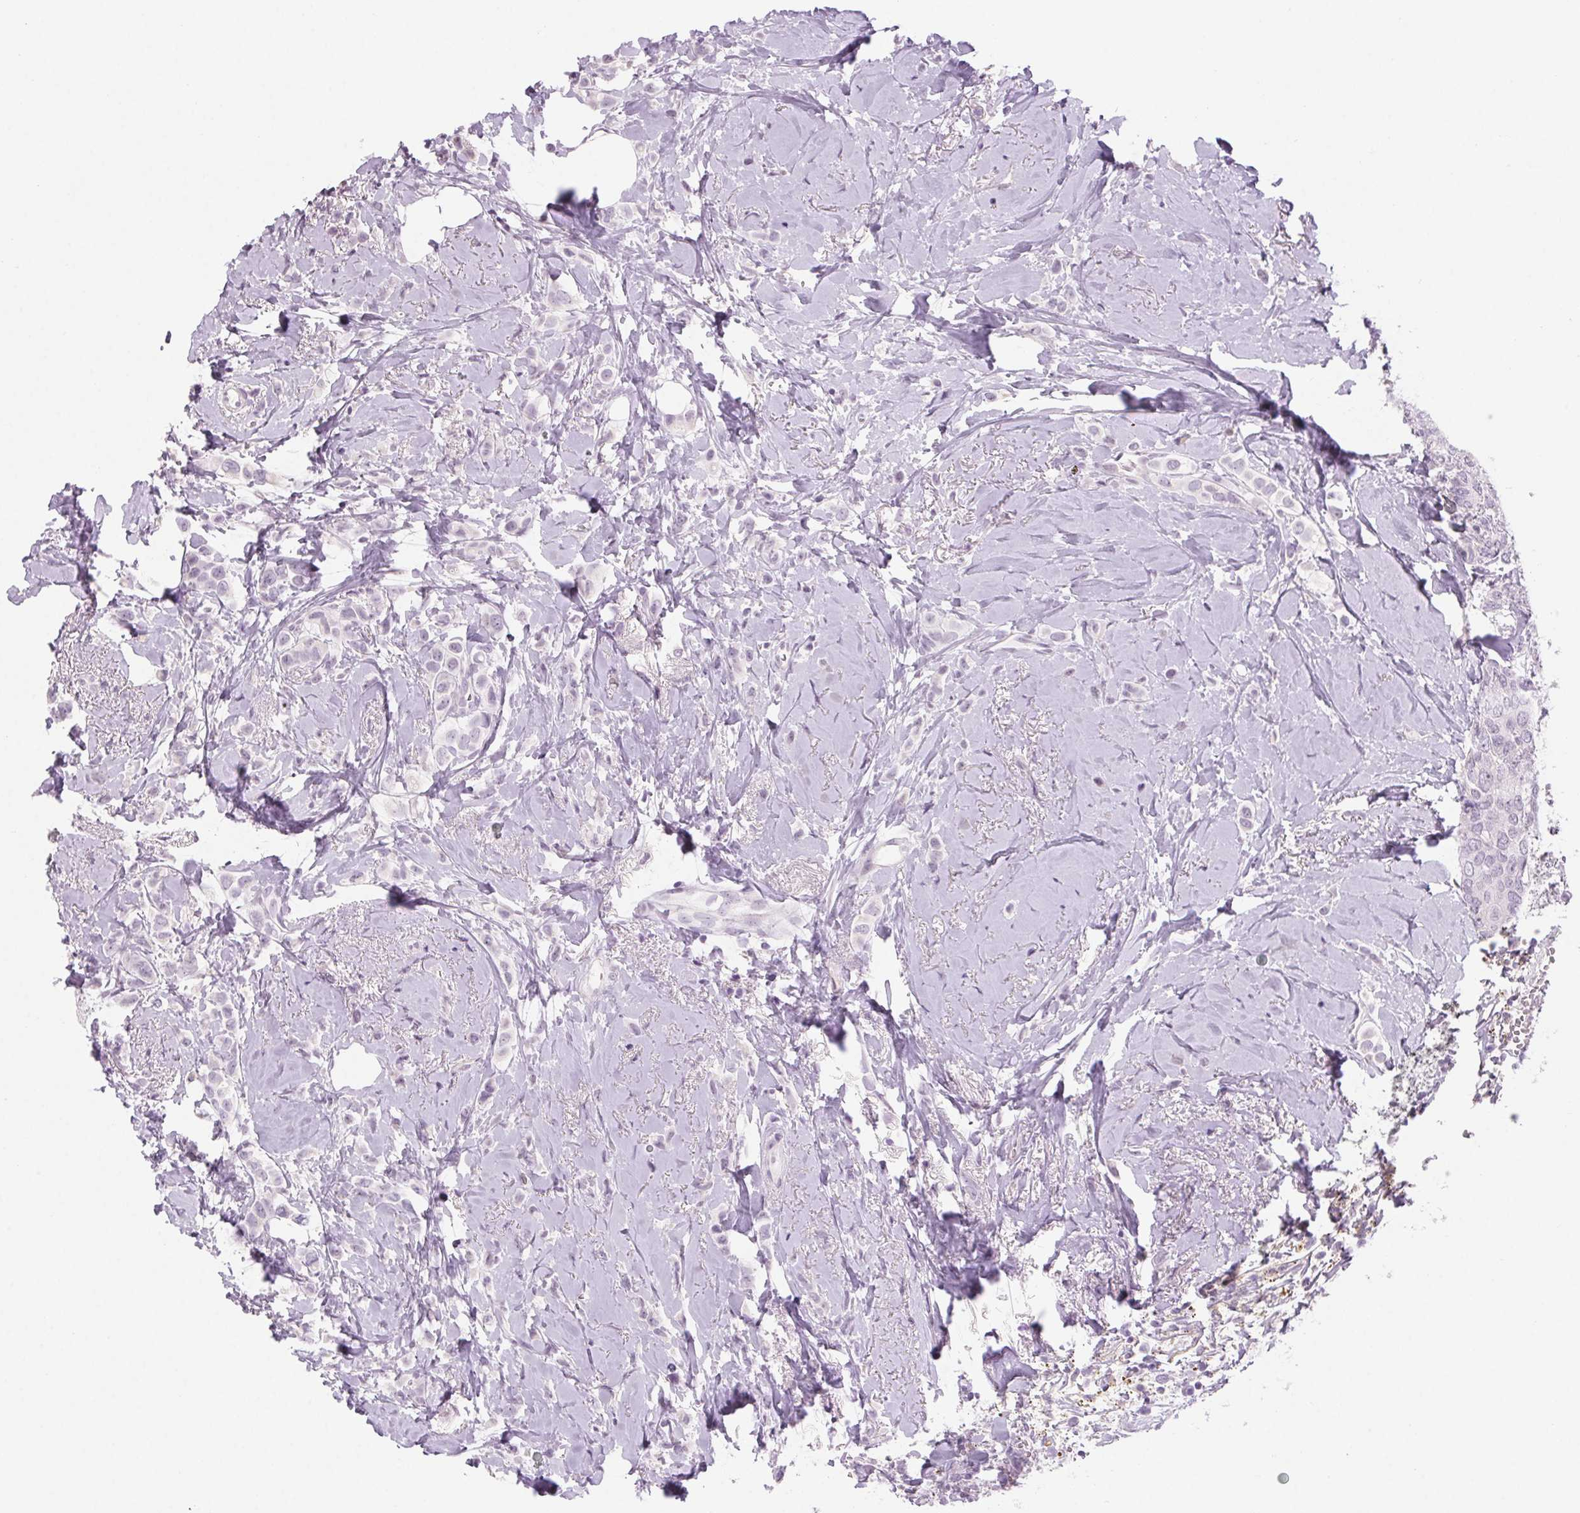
{"staining": {"intensity": "negative", "quantity": "none", "location": "none"}, "tissue": "breast cancer", "cell_type": "Tumor cells", "image_type": "cancer", "snomed": [{"axis": "morphology", "description": "Lobular carcinoma"}, {"axis": "topography", "description": "Breast"}], "caption": "Immunohistochemistry micrograph of breast cancer stained for a protein (brown), which exhibits no expression in tumor cells.", "gene": "SLC6A19", "patient": {"sex": "female", "age": 66}}